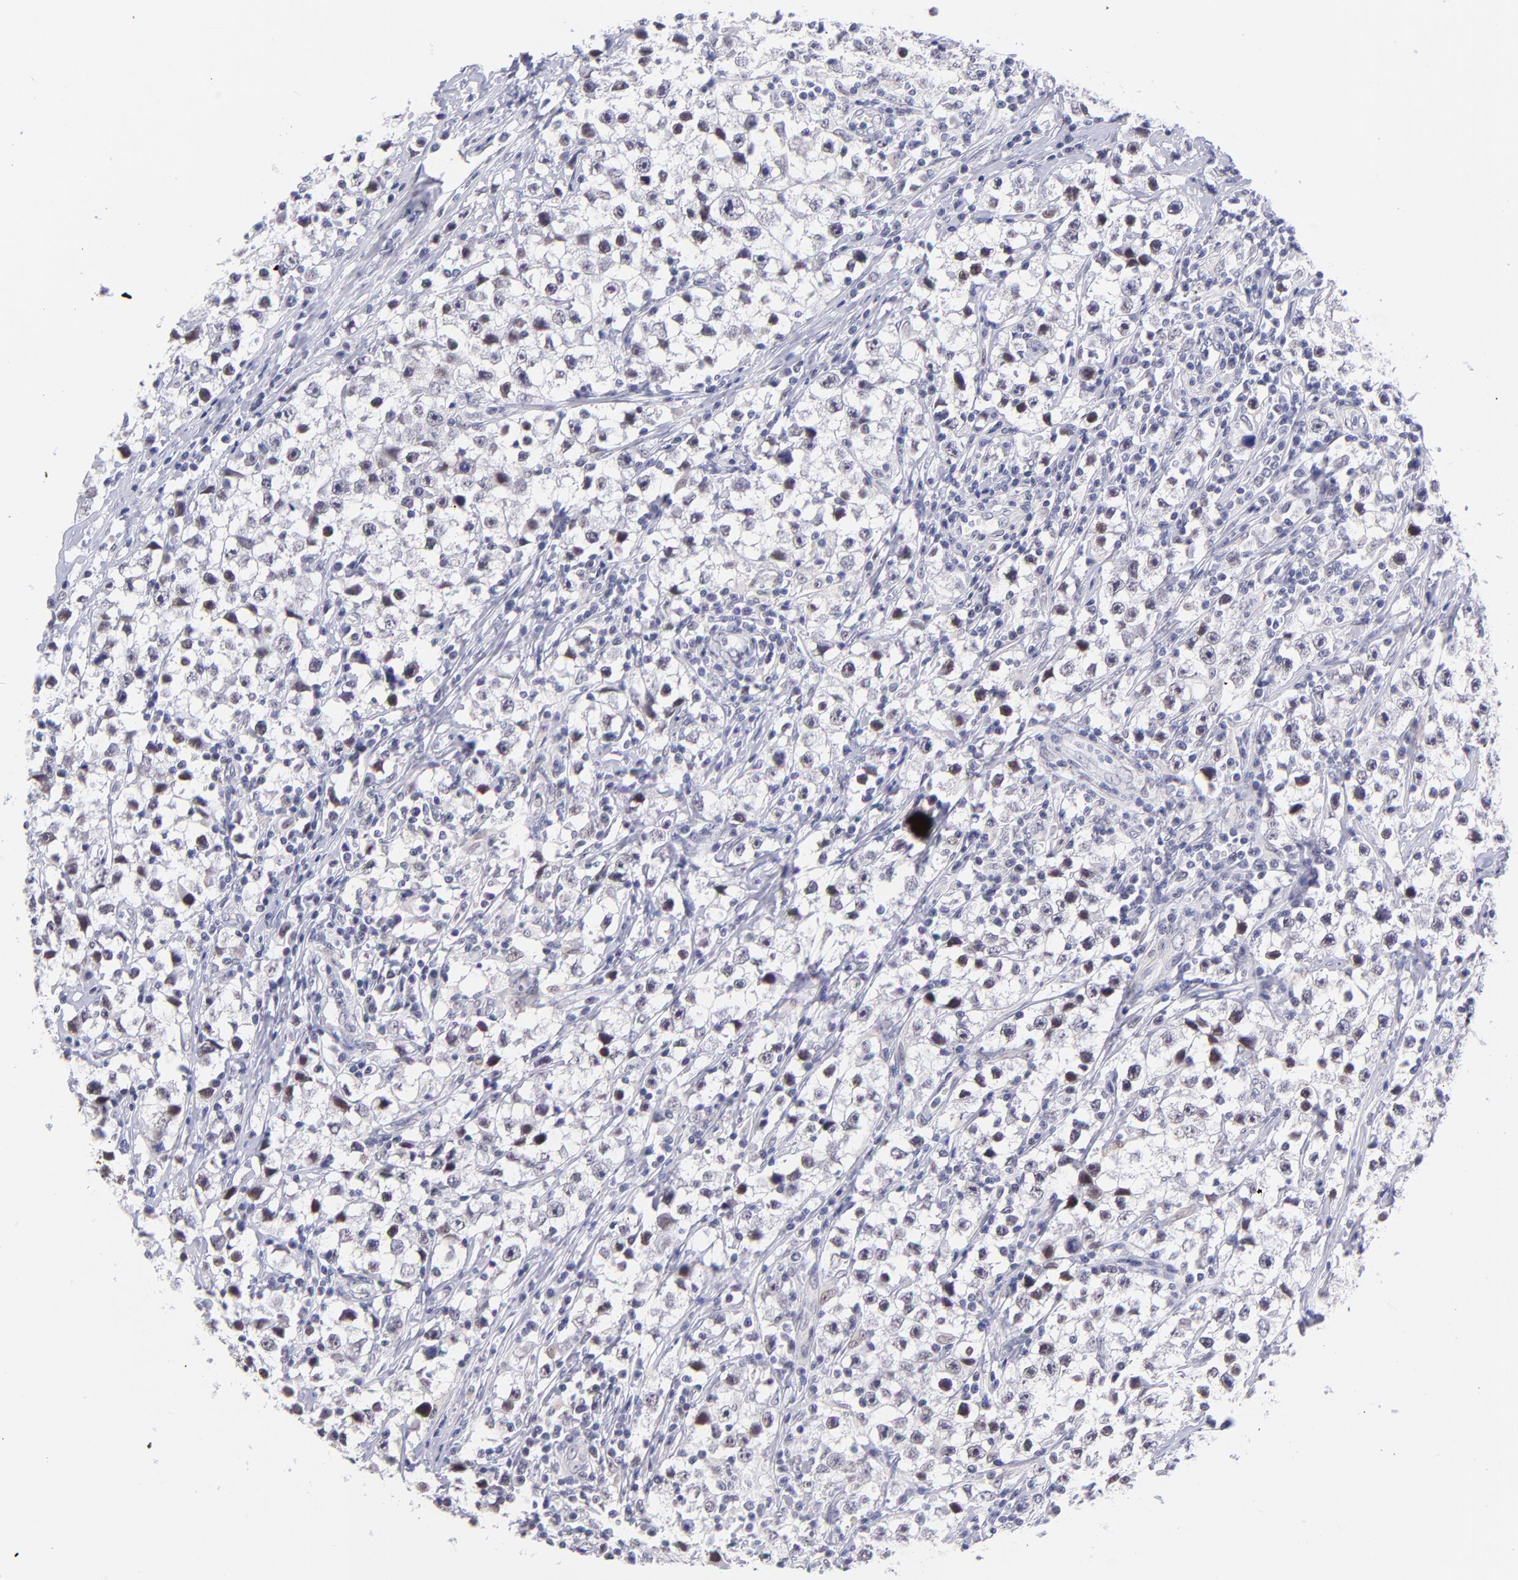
{"staining": {"intensity": "weak", "quantity": "<25%", "location": "nuclear"}, "tissue": "testis cancer", "cell_type": "Tumor cells", "image_type": "cancer", "snomed": [{"axis": "morphology", "description": "Seminoma, NOS"}, {"axis": "topography", "description": "Testis"}], "caption": "Immunohistochemistry (IHC) histopathology image of neoplastic tissue: human seminoma (testis) stained with DAB (3,3'-diaminobenzidine) displays no significant protein expression in tumor cells.", "gene": "SOX6", "patient": {"sex": "male", "age": 35}}